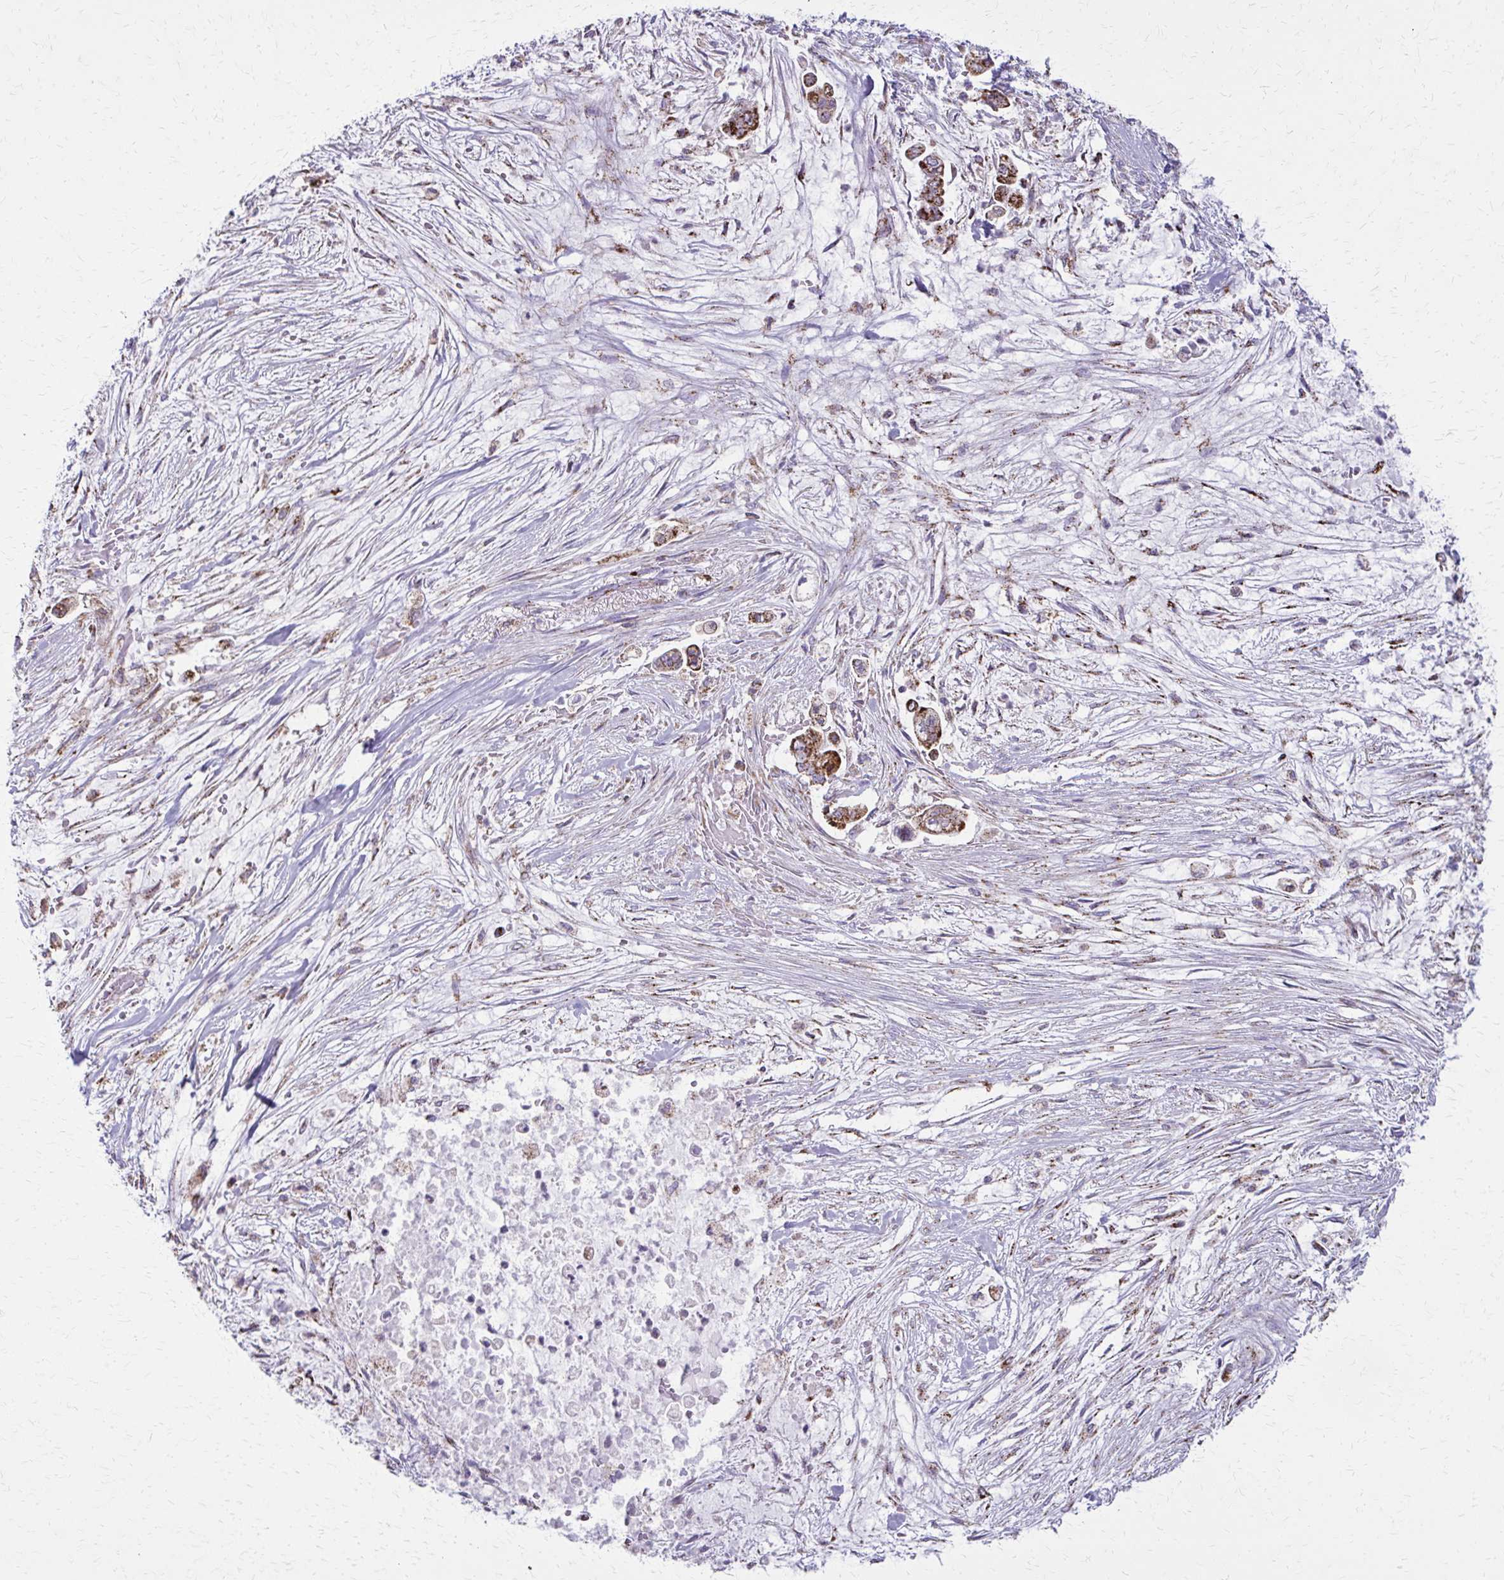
{"staining": {"intensity": "moderate", "quantity": ">75%", "location": "cytoplasmic/membranous"}, "tissue": "pancreatic cancer", "cell_type": "Tumor cells", "image_type": "cancer", "snomed": [{"axis": "morphology", "description": "Adenocarcinoma, NOS"}, {"axis": "topography", "description": "Pancreas"}], "caption": "Moderate cytoplasmic/membranous positivity is identified in about >75% of tumor cells in pancreatic cancer.", "gene": "TVP23A", "patient": {"sex": "female", "age": 69}}